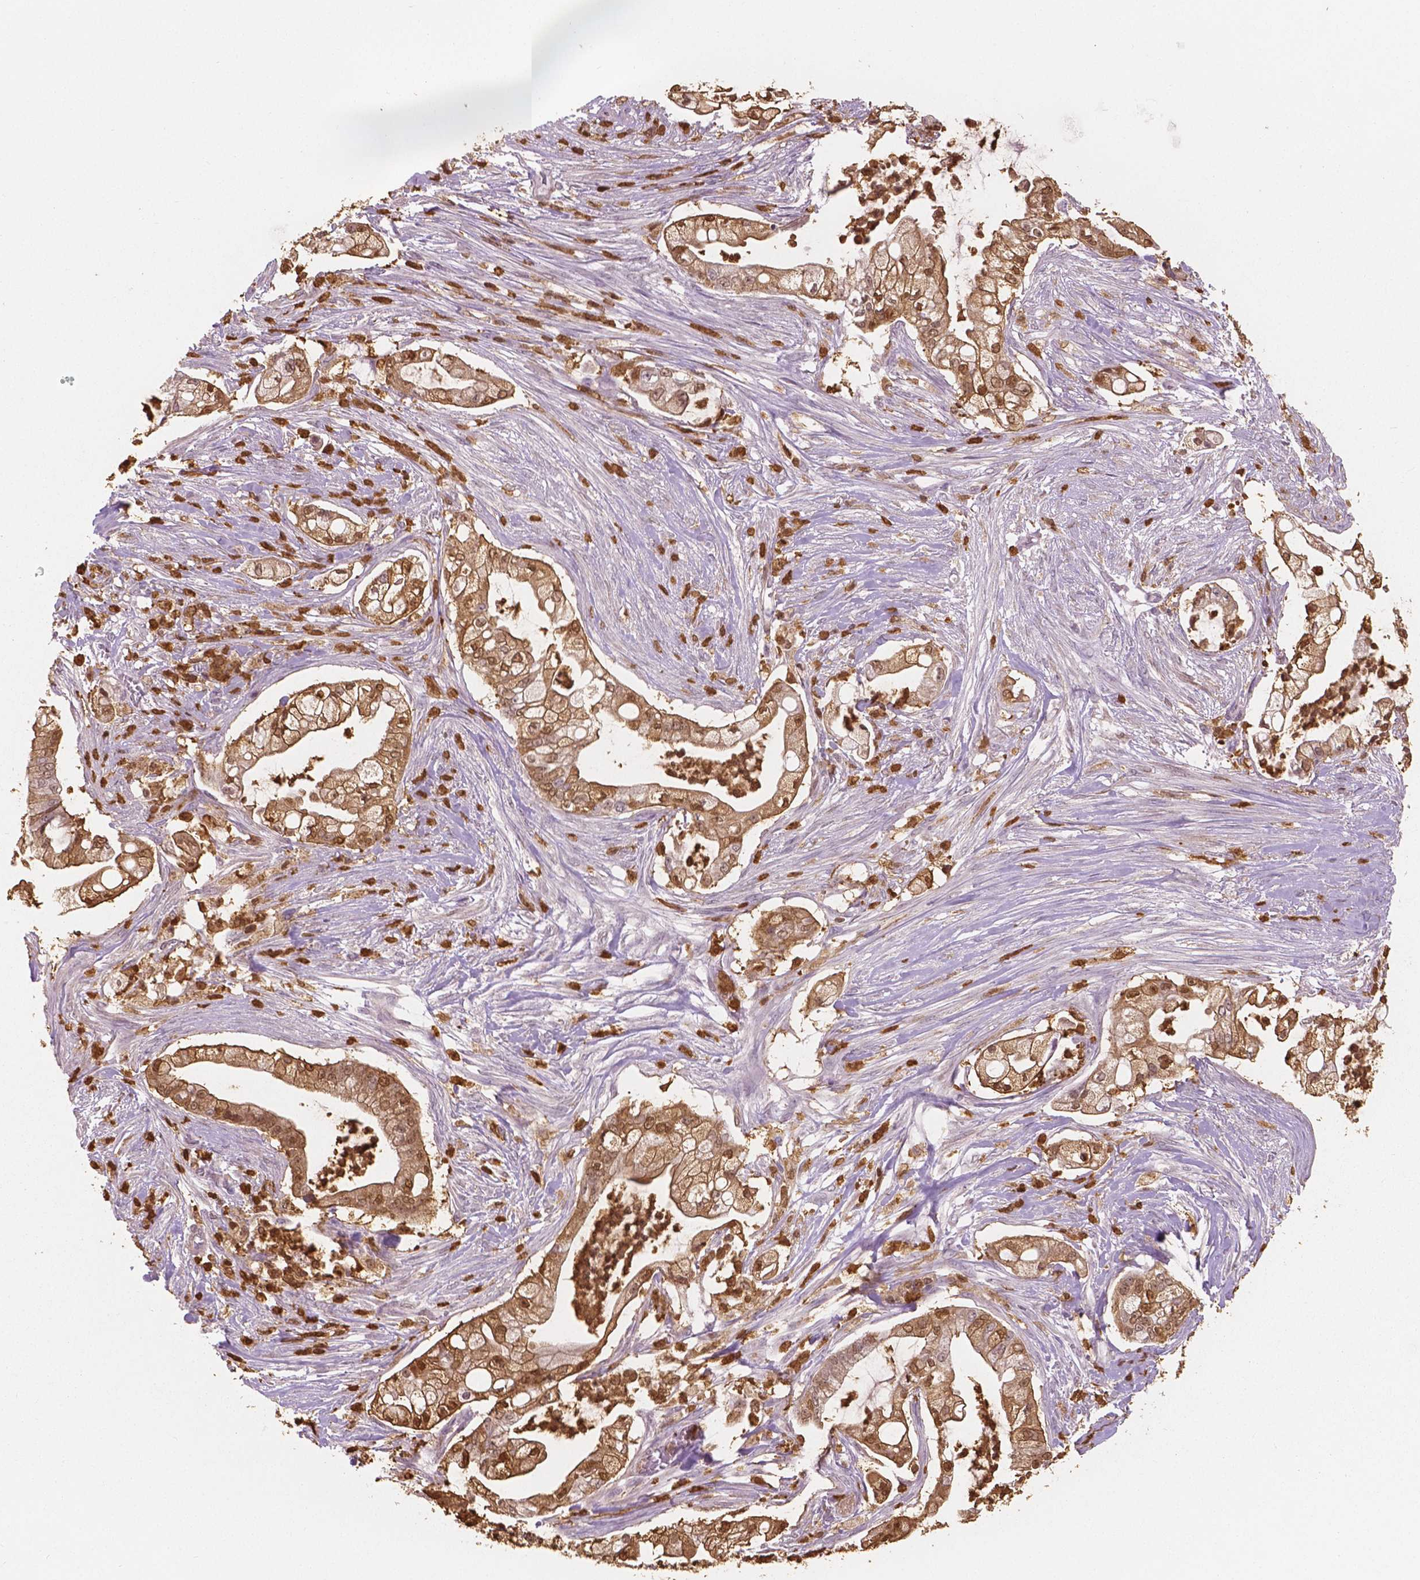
{"staining": {"intensity": "moderate", "quantity": ">75%", "location": "cytoplasmic/membranous,nuclear"}, "tissue": "pancreatic cancer", "cell_type": "Tumor cells", "image_type": "cancer", "snomed": [{"axis": "morphology", "description": "Adenocarcinoma, NOS"}, {"axis": "topography", "description": "Pancreas"}], "caption": "Pancreatic cancer stained with DAB (3,3'-diaminobenzidine) immunohistochemistry (IHC) exhibits medium levels of moderate cytoplasmic/membranous and nuclear expression in about >75% of tumor cells.", "gene": "S100A4", "patient": {"sex": "female", "age": 69}}